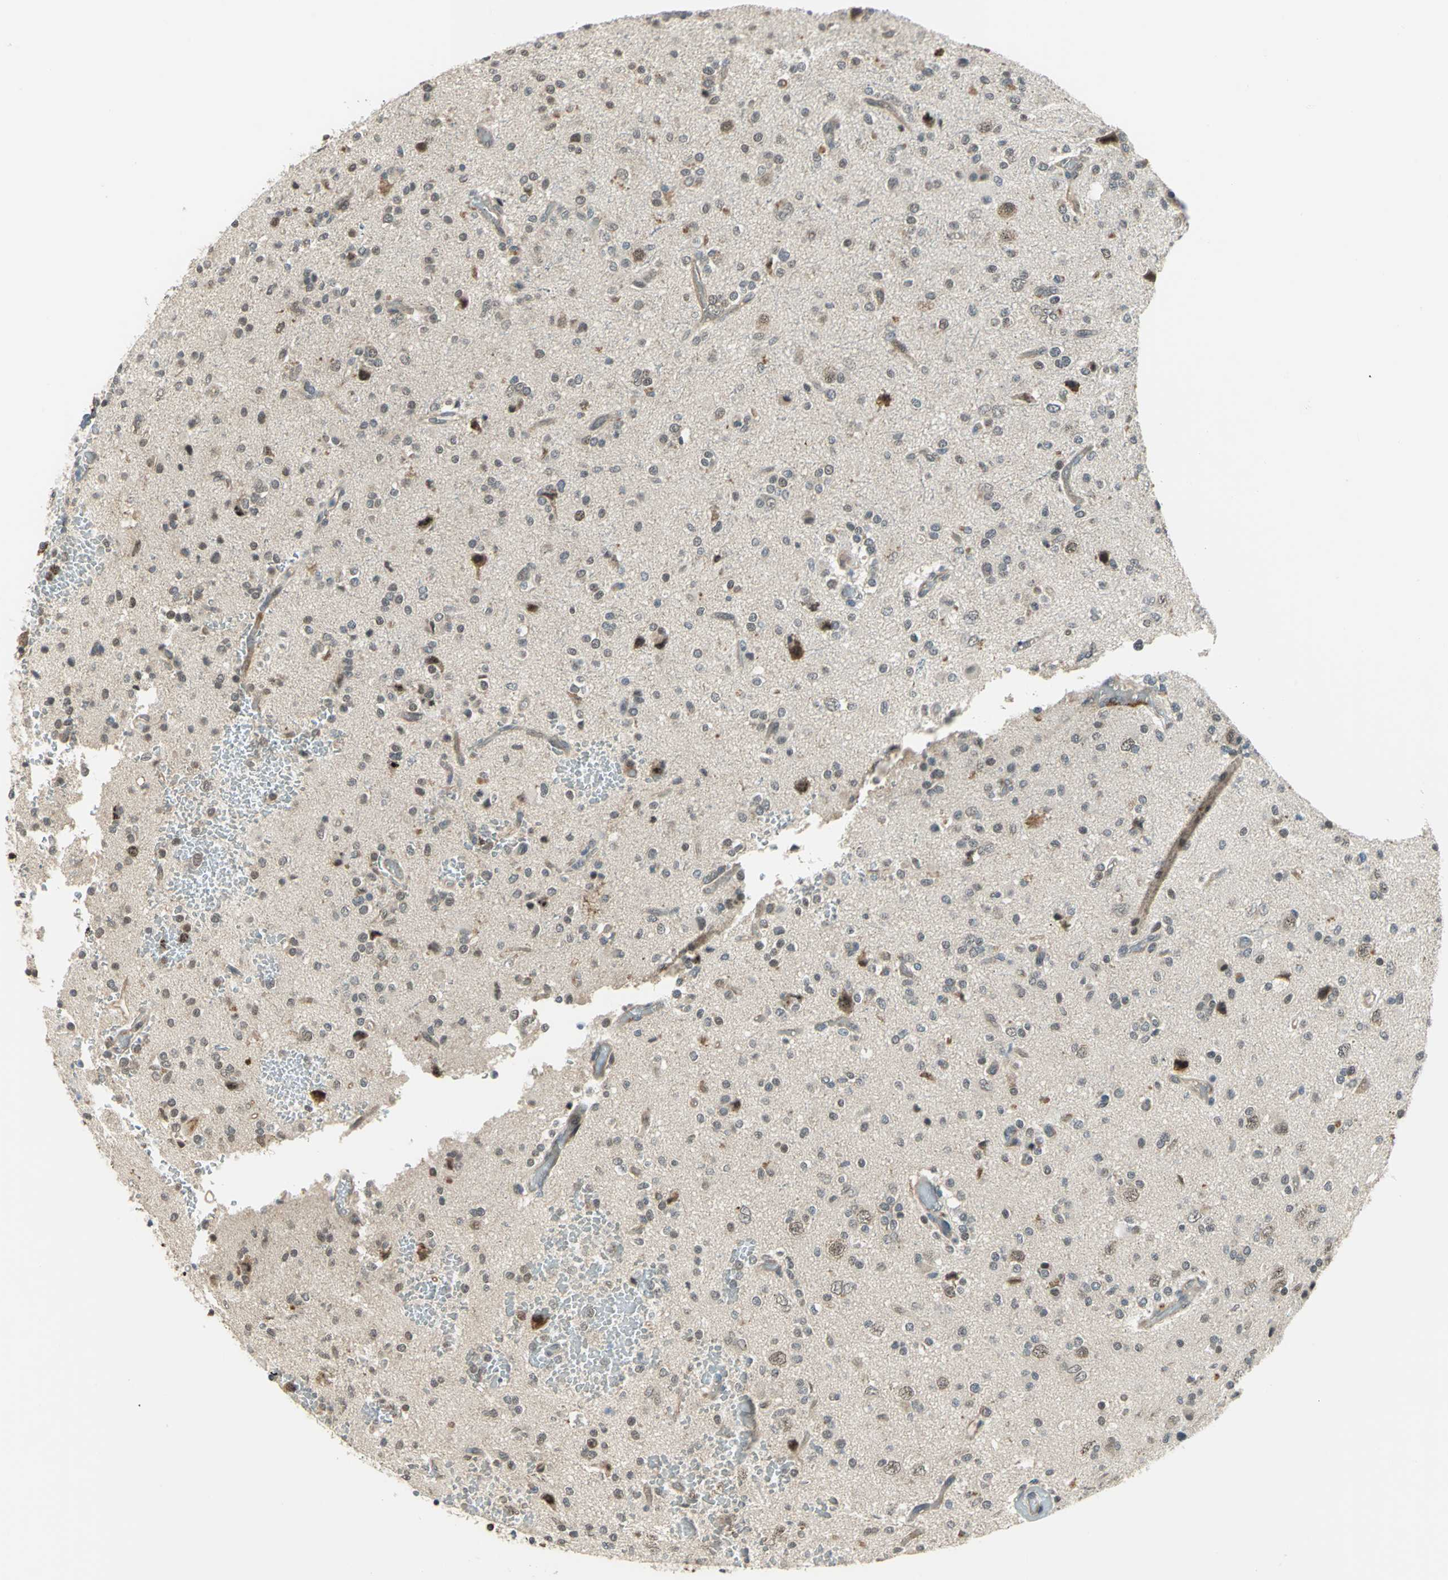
{"staining": {"intensity": "weak", "quantity": ">75%", "location": "cytoplasmic/membranous"}, "tissue": "glioma", "cell_type": "Tumor cells", "image_type": "cancer", "snomed": [{"axis": "morphology", "description": "Glioma, malignant, High grade"}, {"axis": "topography", "description": "Brain"}], "caption": "The histopathology image reveals staining of high-grade glioma (malignant), revealing weak cytoplasmic/membranous protein staining (brown color) within tumor cells. (DAB IHC with brightfield microscopy, high magnification).", "gene": "PLAGL2", "patient": {"sex": "male", "age": 47}}